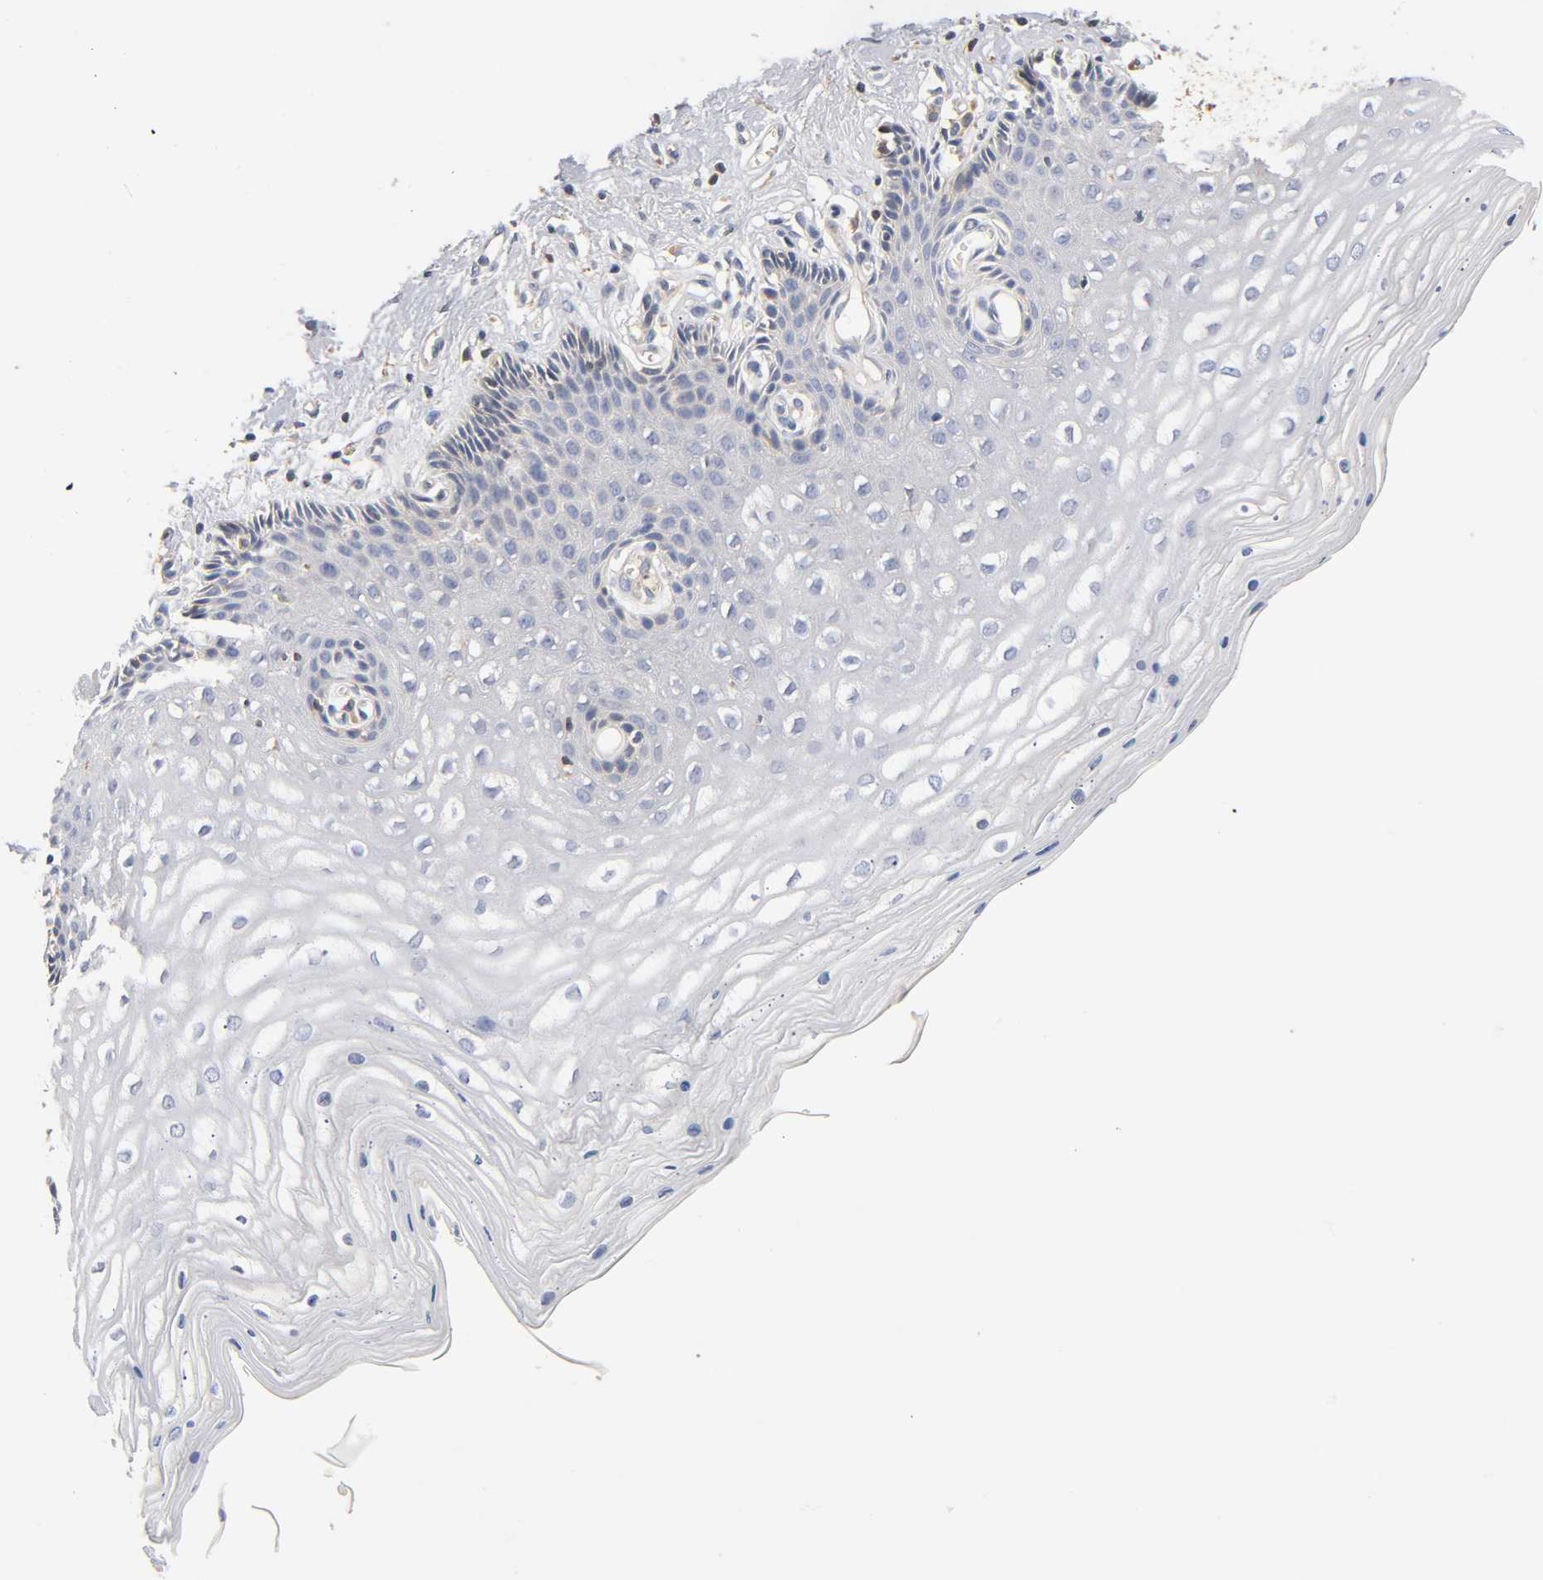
{"staining": {"intensity": "weak", "quantity": ">75%", "location": "cytoplasmic/membranous"}, "tissue": "cervix", "cell_type": "Glandular cells", "image_type": "normal", "snomed": [{"axis": "morphology", "description": "Normal tissue, NOS"}, {"axis": "topography", "description": "Cervix"}], "caption": "Immunohistochemical staining of normal human cervix exhibits low levels of weak cytoplasmic/membranous expression in approximately >75% of glandular cells.", "gene": "RHOA", "patient": {"sex": "female", "age": 39}}